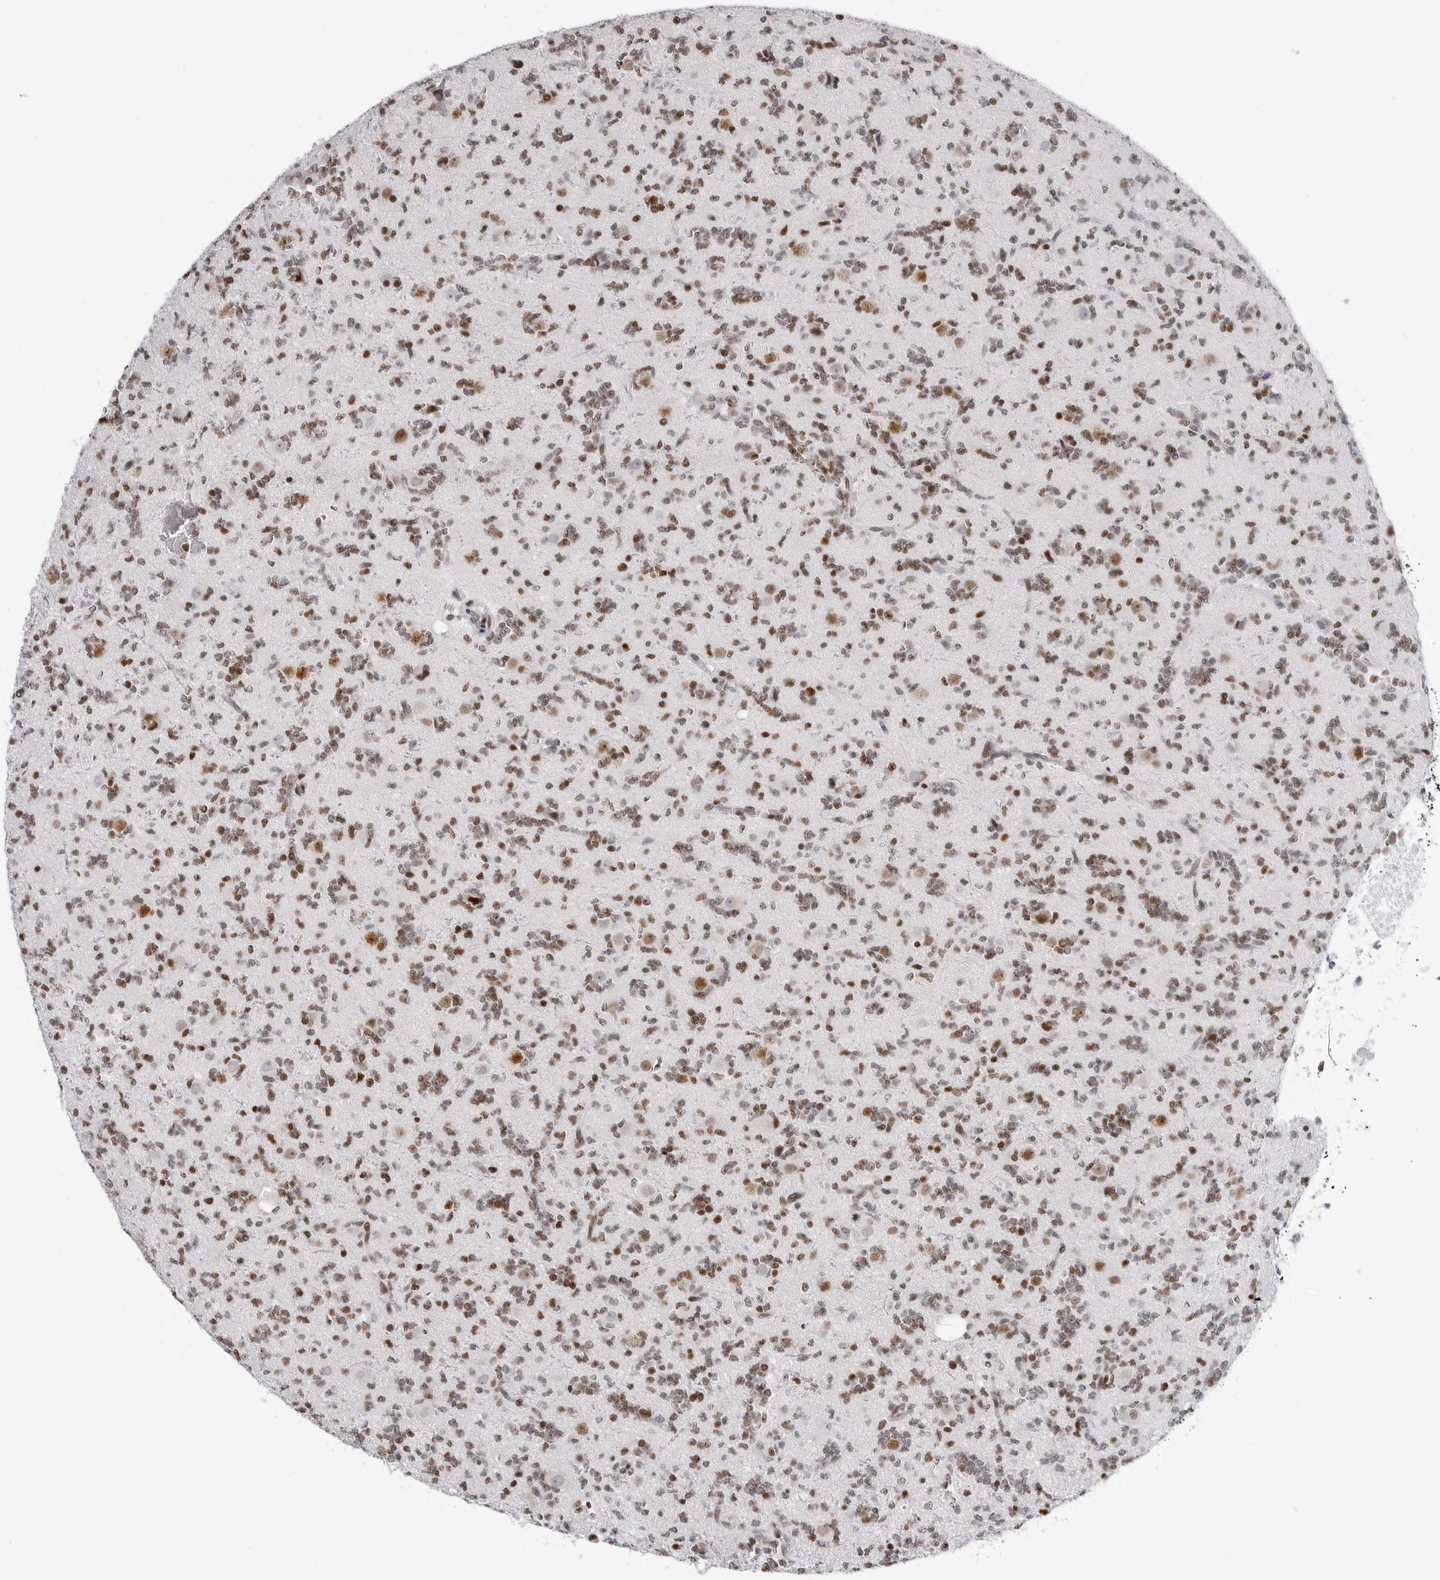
{"staining": {"intensity": "moderate", "quantity": ">75%", "location": "nuclear"}, "tissue": "glioma", "cell_type": "Tumor cells", "image_type": "cancer", "snomed": [{"axis": "morphology", "description": "Glioma, malignant, High grade"}, {"axis": "topography", "description": "Brain"}], "caption": "DAB immunohistochemical staining of malignant glioma (high-grade) reveals moderate nuclear protein expression in about >75% of tumor cells. The staining was performed using DAB to visualize the protein expression in brown, while the nuclei were stained in blue with hematoxylin (Magnification: 20x).", "gene": "IRF2BP2", "patient": {"sex": "female", "age": 62}}